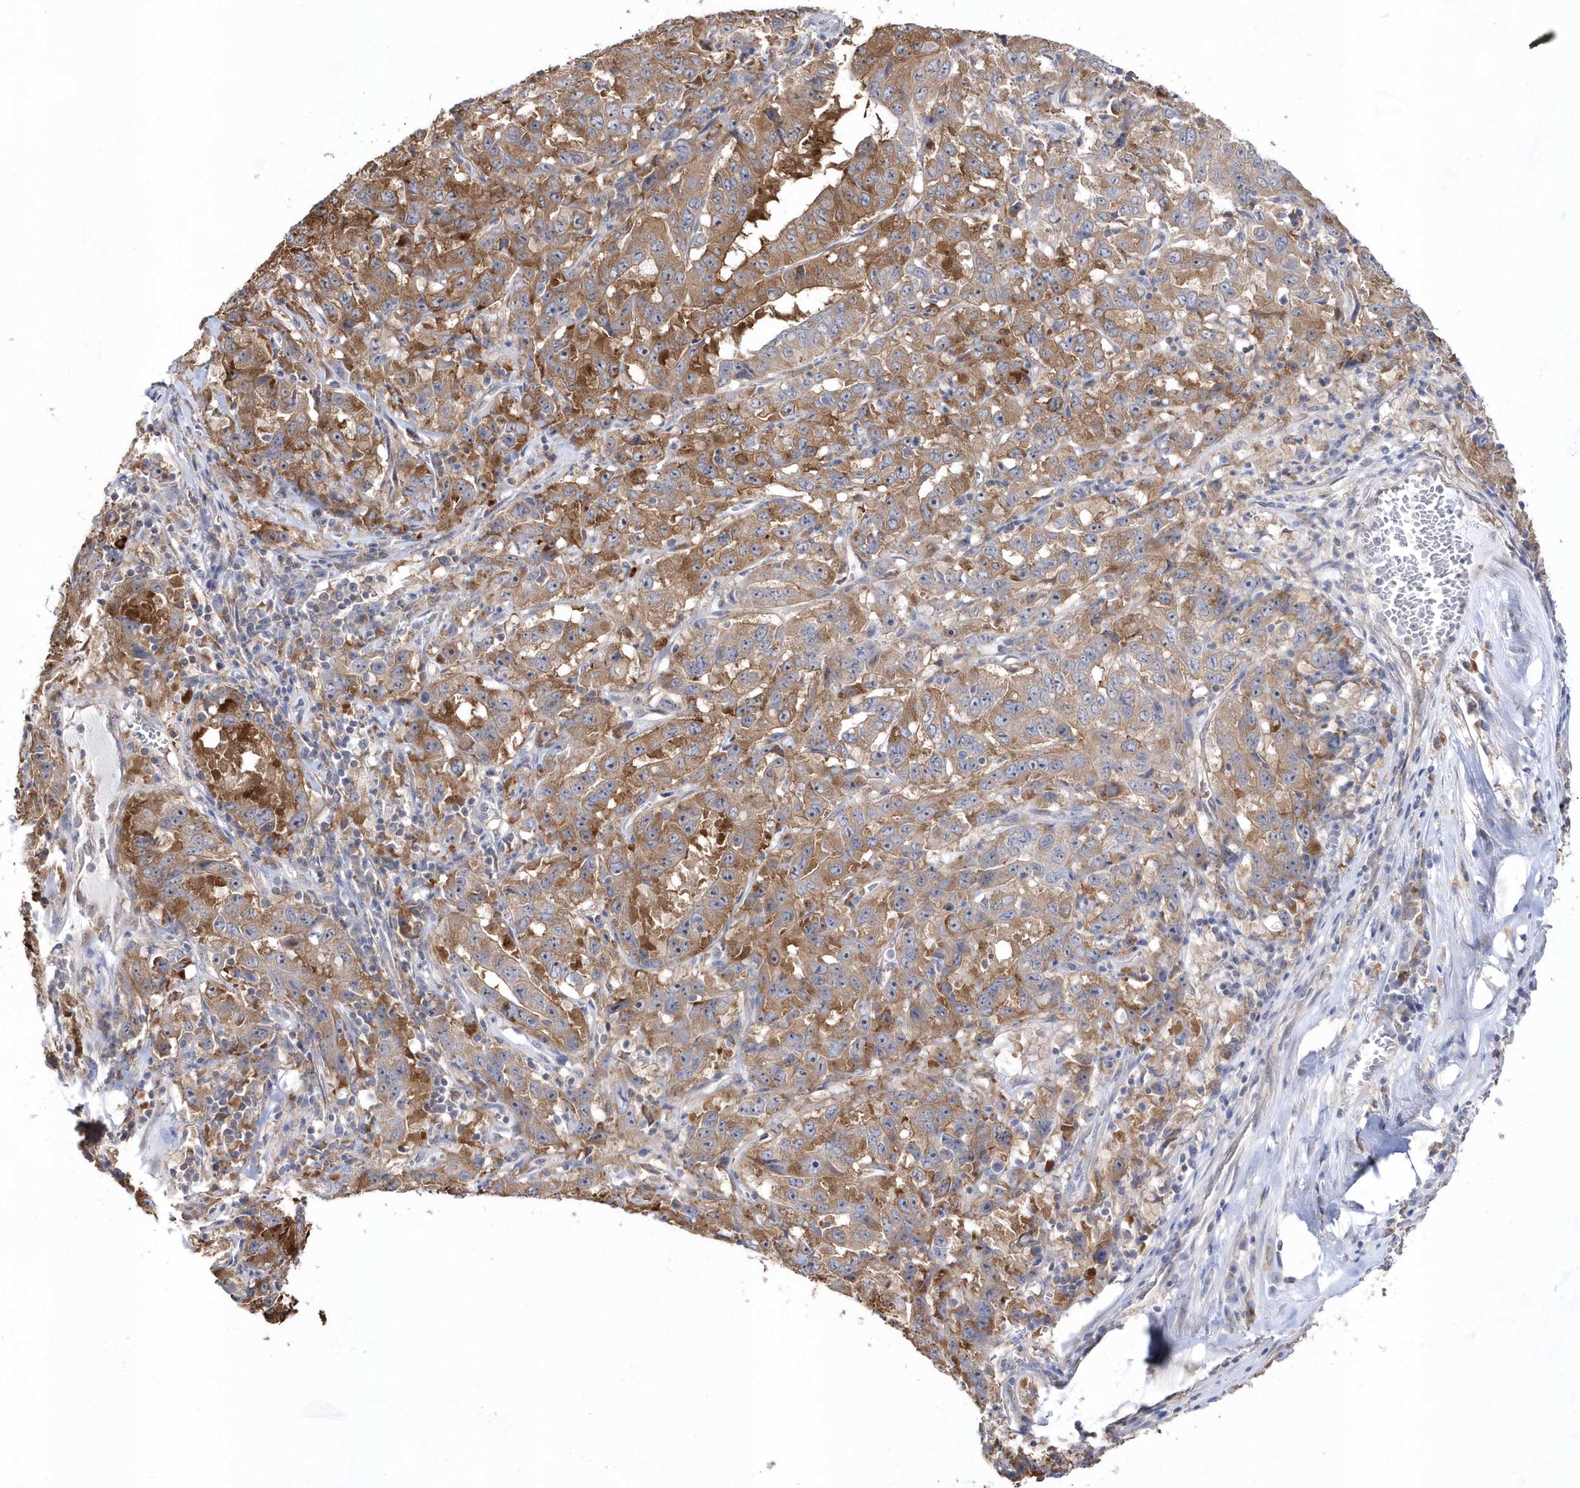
{"staining": {"intensity": "moderate", "quantity": ">75%", "location": "cytoplasmic/membranous"}, "tissue": "pancreatic cancer", "cell_type": "Tumor cells", "image_type": "cancer", "snomed": [{"axis": "morphology", "description": "Adenocarcinoma, NOS"}, {"axis": "topography", "description": "Pancreas"}], "caption": "Protein staining by immunohistochemistry (IHC) demonstrates moderate cytoplasmic/membranous positivity in approximately >75% of tumor cells in pancreatic adenocarcinoma.", "gene": "BDH2", "patient": {"sex": "male", "age": 63}}